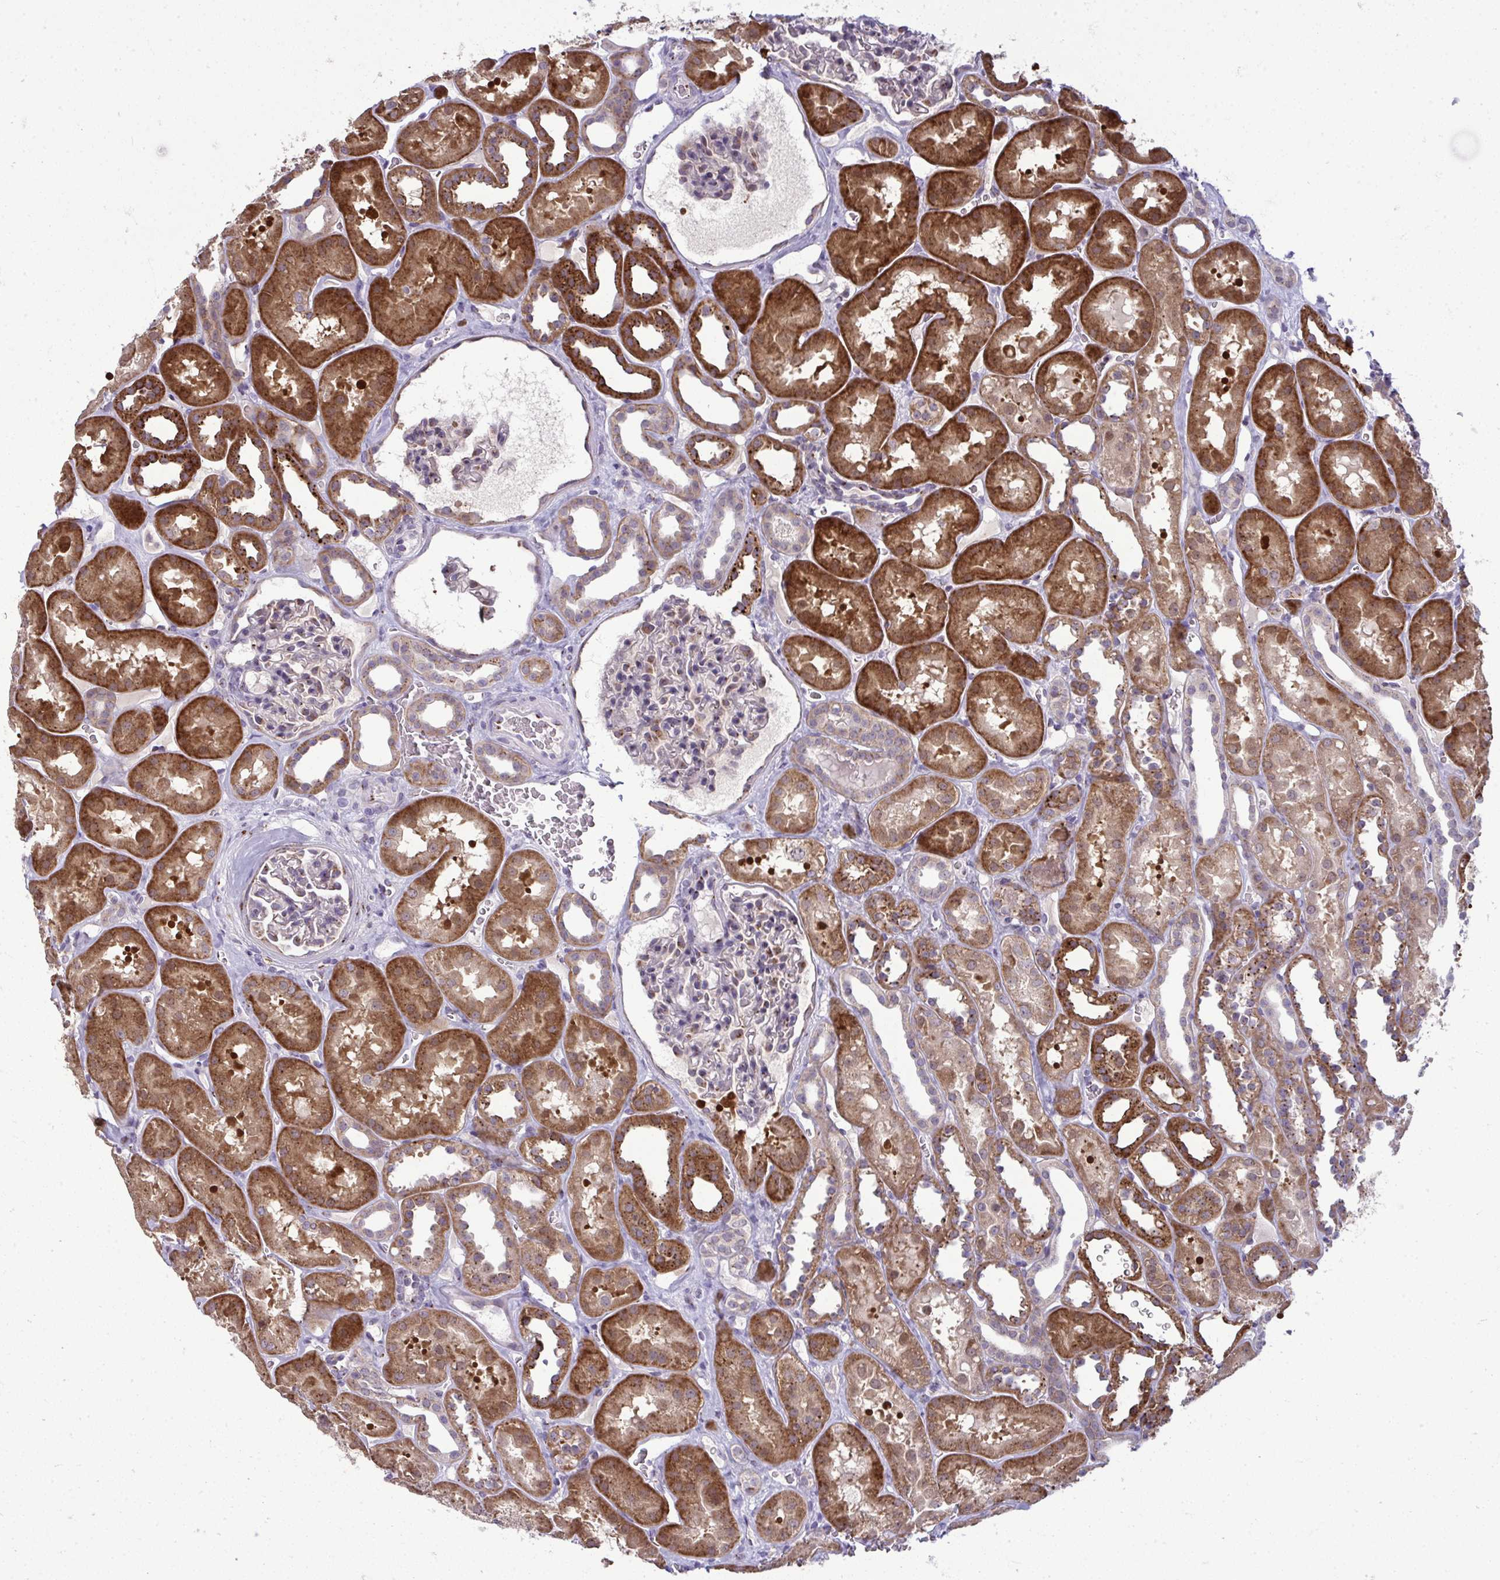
{"staining": {"intensity": "moderate", "quantity": "<25%", "location": "cytoplasmic/membranous"}, "tissue": "kidney", "cell_type": "Cells in glomeruli", "image_type": "normal", "snomed": [{"axis": "morphology", "description": "Normal tissue, NOS"}, {"axis": "topography", "description": "Kidney"}], "caption": "Protein positivity by immunohistochemistry (IHC) displays moderate cytoplasmic/membranous staining in about <25% of cells in glomeruli in benign kidney.", "gene": "DTX4", "patient": {"sex": "female", "age": 41}}